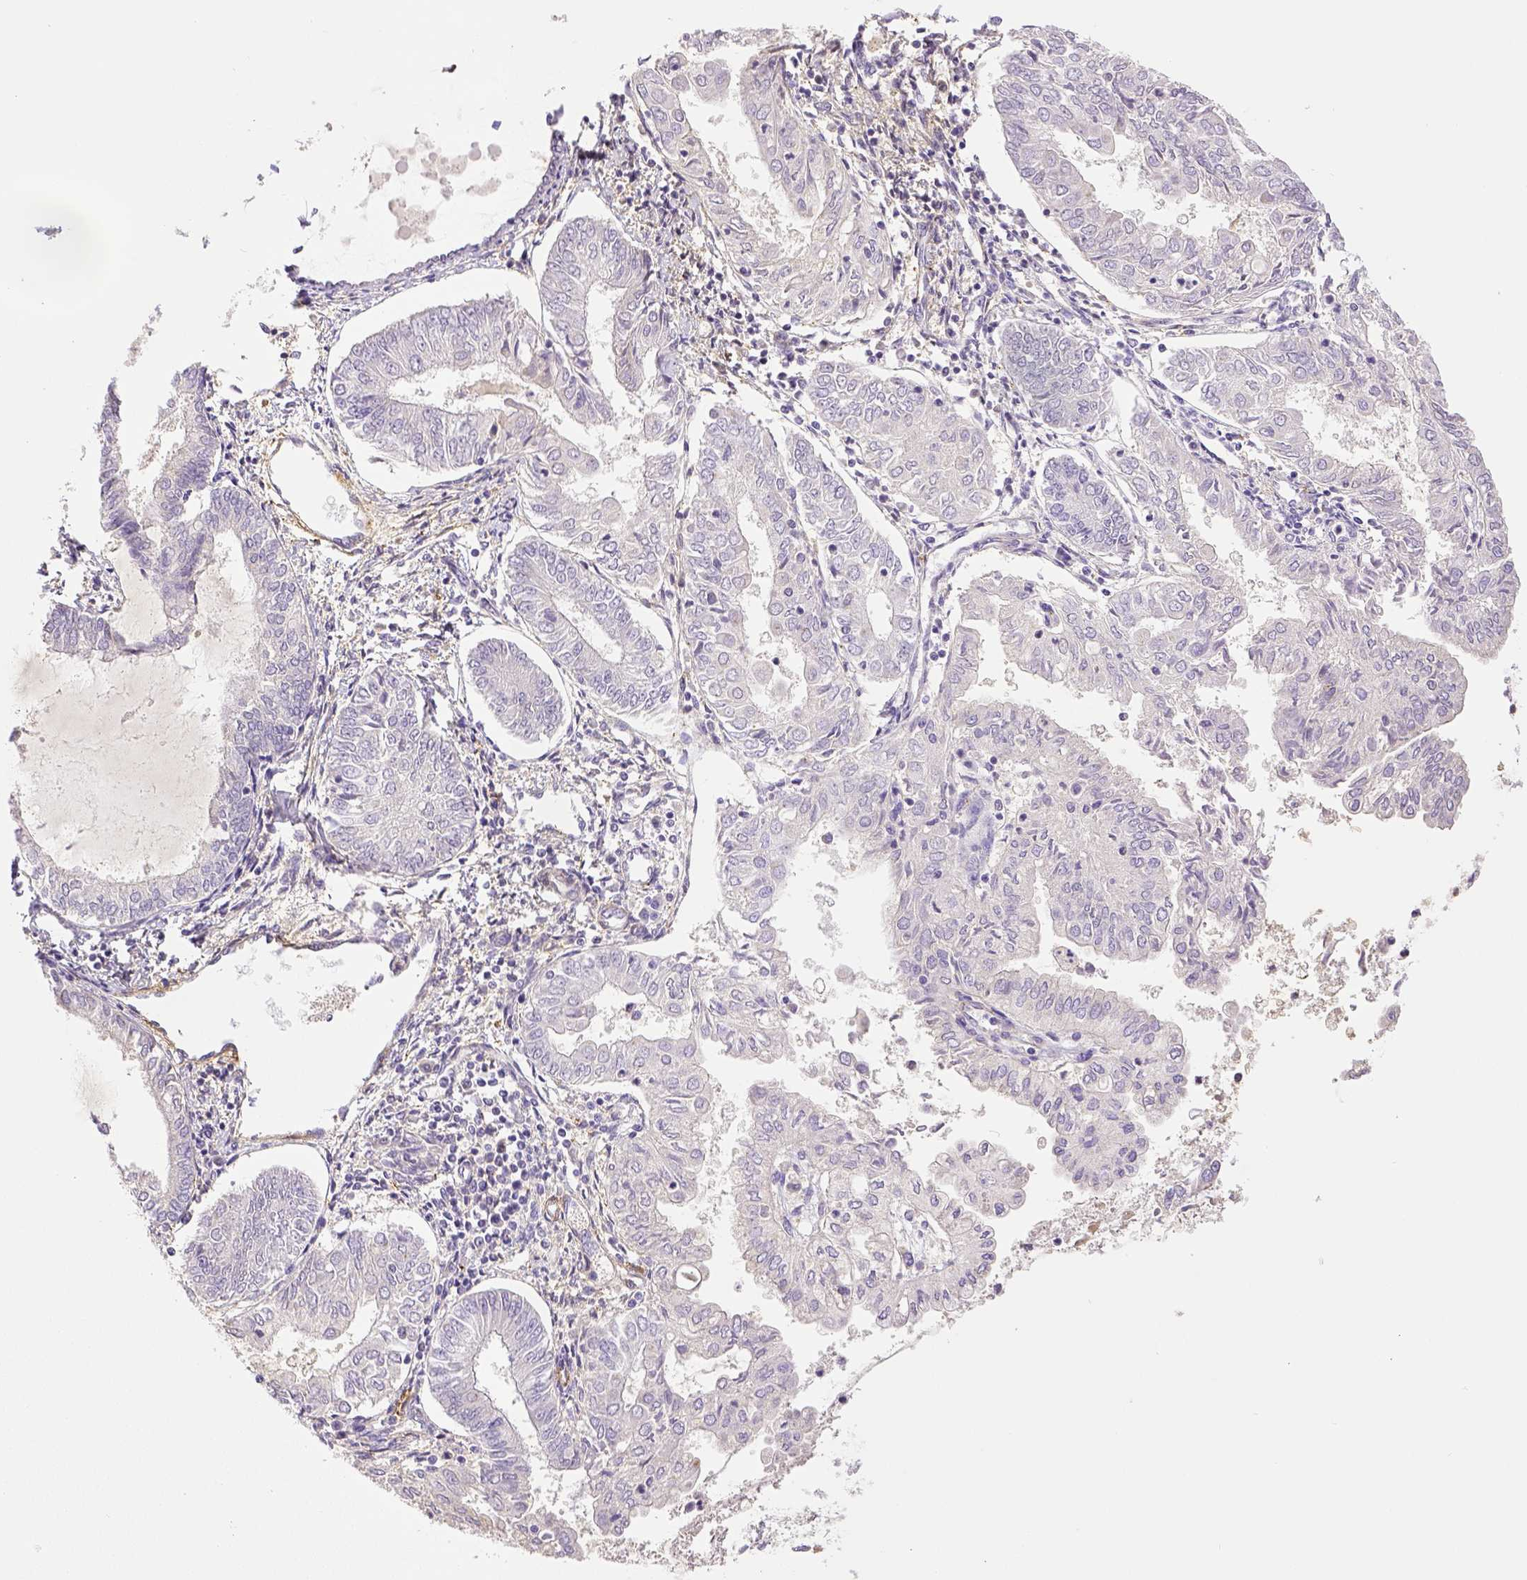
{"staining": {"intensity": "negative", "quantity": "none", "location": "none"}, "tissue": "endometrial cancer", "cell_type": "Tumor cells", "image_type": "cancer", "snomed": [{"axis": "morphology", "description": "Adenocarcinoma, NOS"}, {"axis": "topography", "description": "Endometrium"}], "caption": "DAB (3,3'-diaminobenzidine) immunohistochemical staining of endometrial cancer (adenocarcinoma) reveals no significant staining in tumor cells. Brightfield microscopy of immunohistochemistry (IHC) stained with DAB (3,3'-diaminobenzidine) (brown) and hematoxylin (blue), captured at high magnification.", "gene": "THY1", "patient": {"sex": "female", "age": 68}}